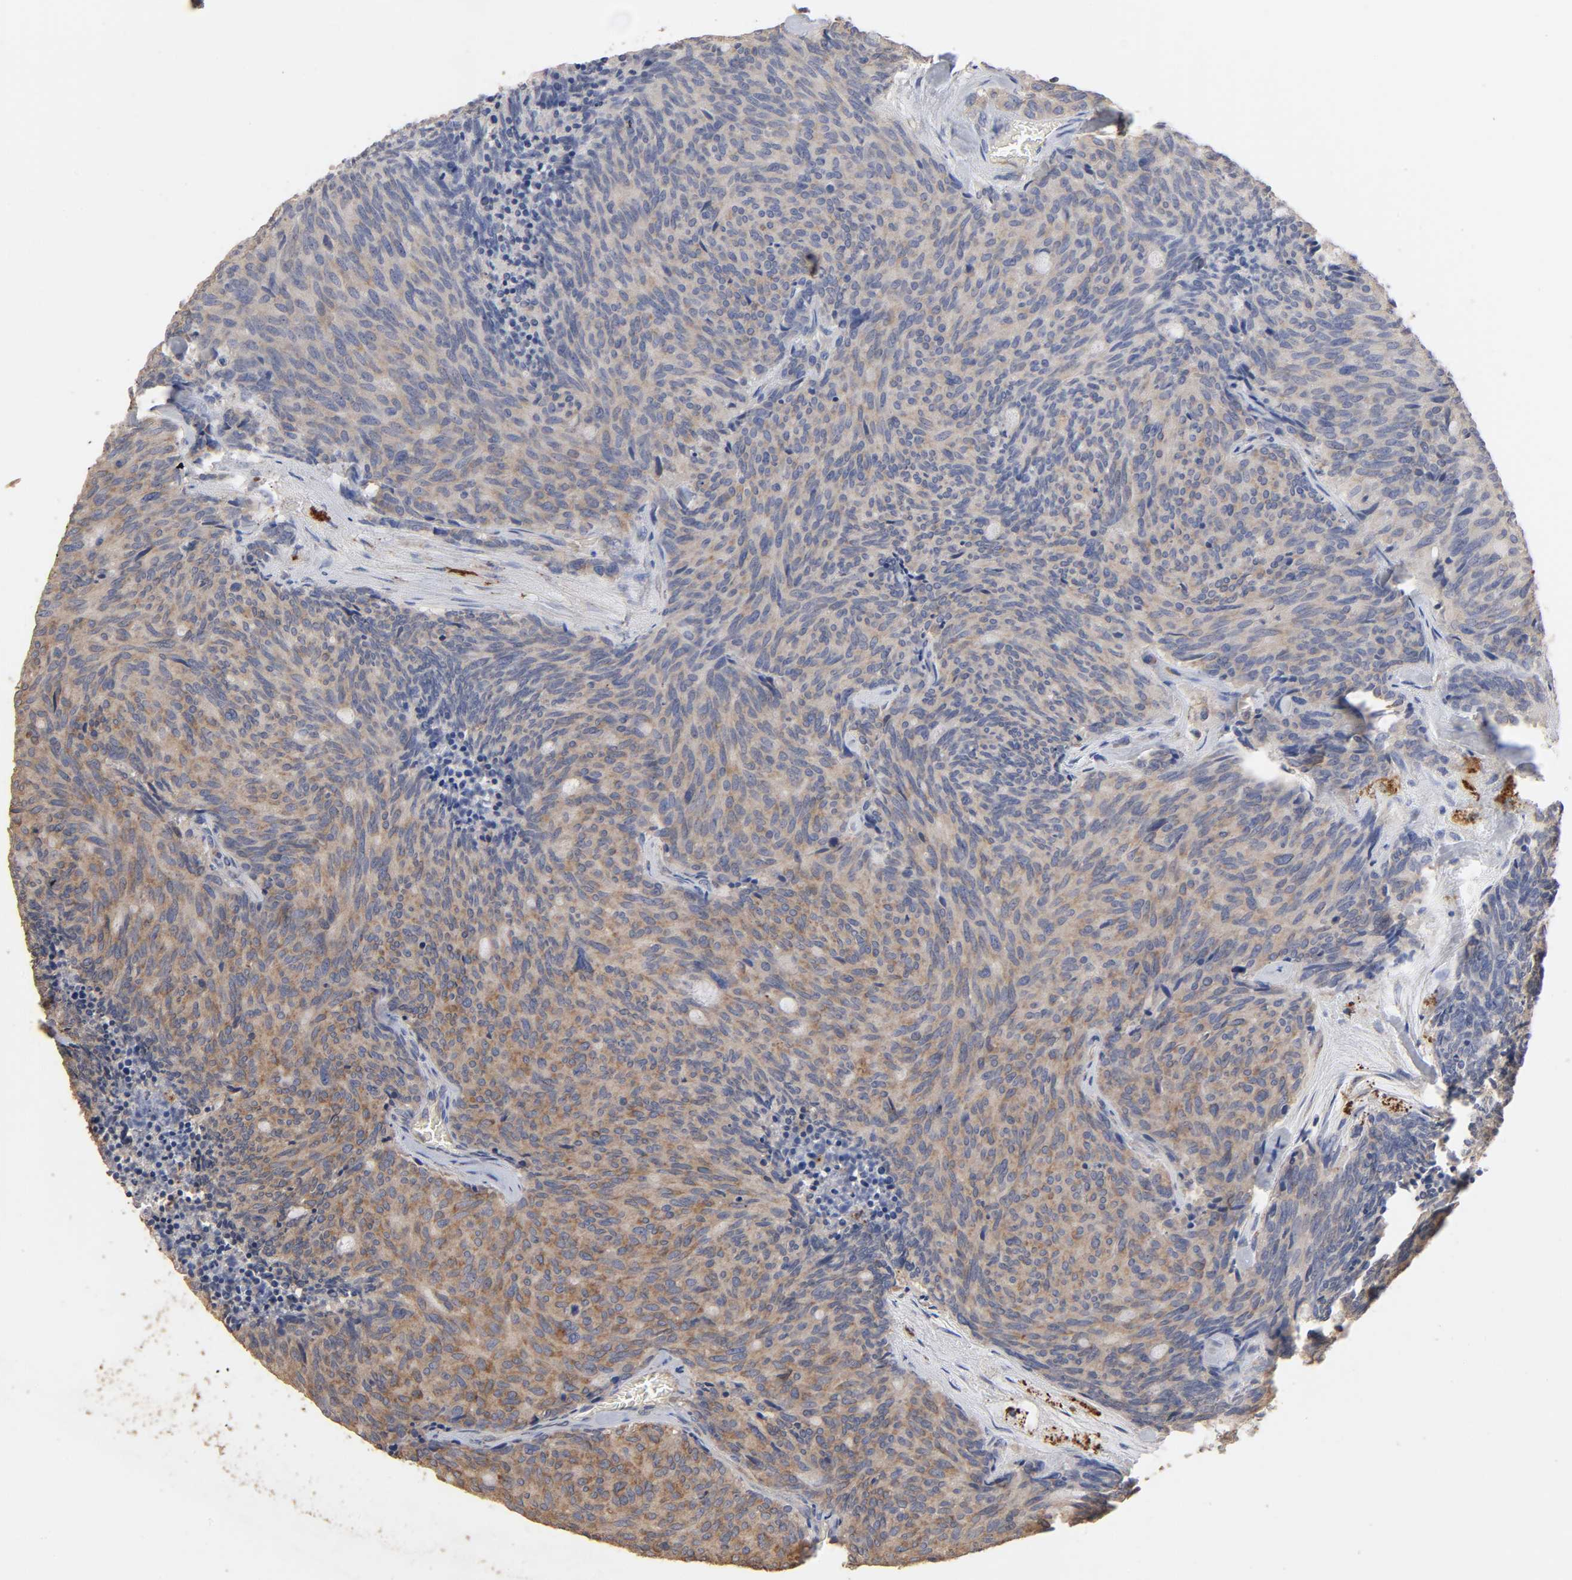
{"staining": {"intensity": "moderate", "quantity": ">75%", "location": "cytoplasmic/membranous"}, "tissue": "carcinoid", "cell_type": "Tumor cells", "image_type": "cancer", "snomed": [{"axis": "morphology", "description": "Carcinoid, malignant, NOS"}, {"axis": "topography", "description": "Pancreas"}], "caption": "High-magnification brightfield microscopy of carcinoid stained with DAB (brown) and counterstained with hematoxylin (blue). tumor cells exhibit moderate cytoplasmic/membranous positivity is identified in approximately>75% of cells.", "gene": "EIF4G2", "patient": {"sex": "female", "age": 54}}